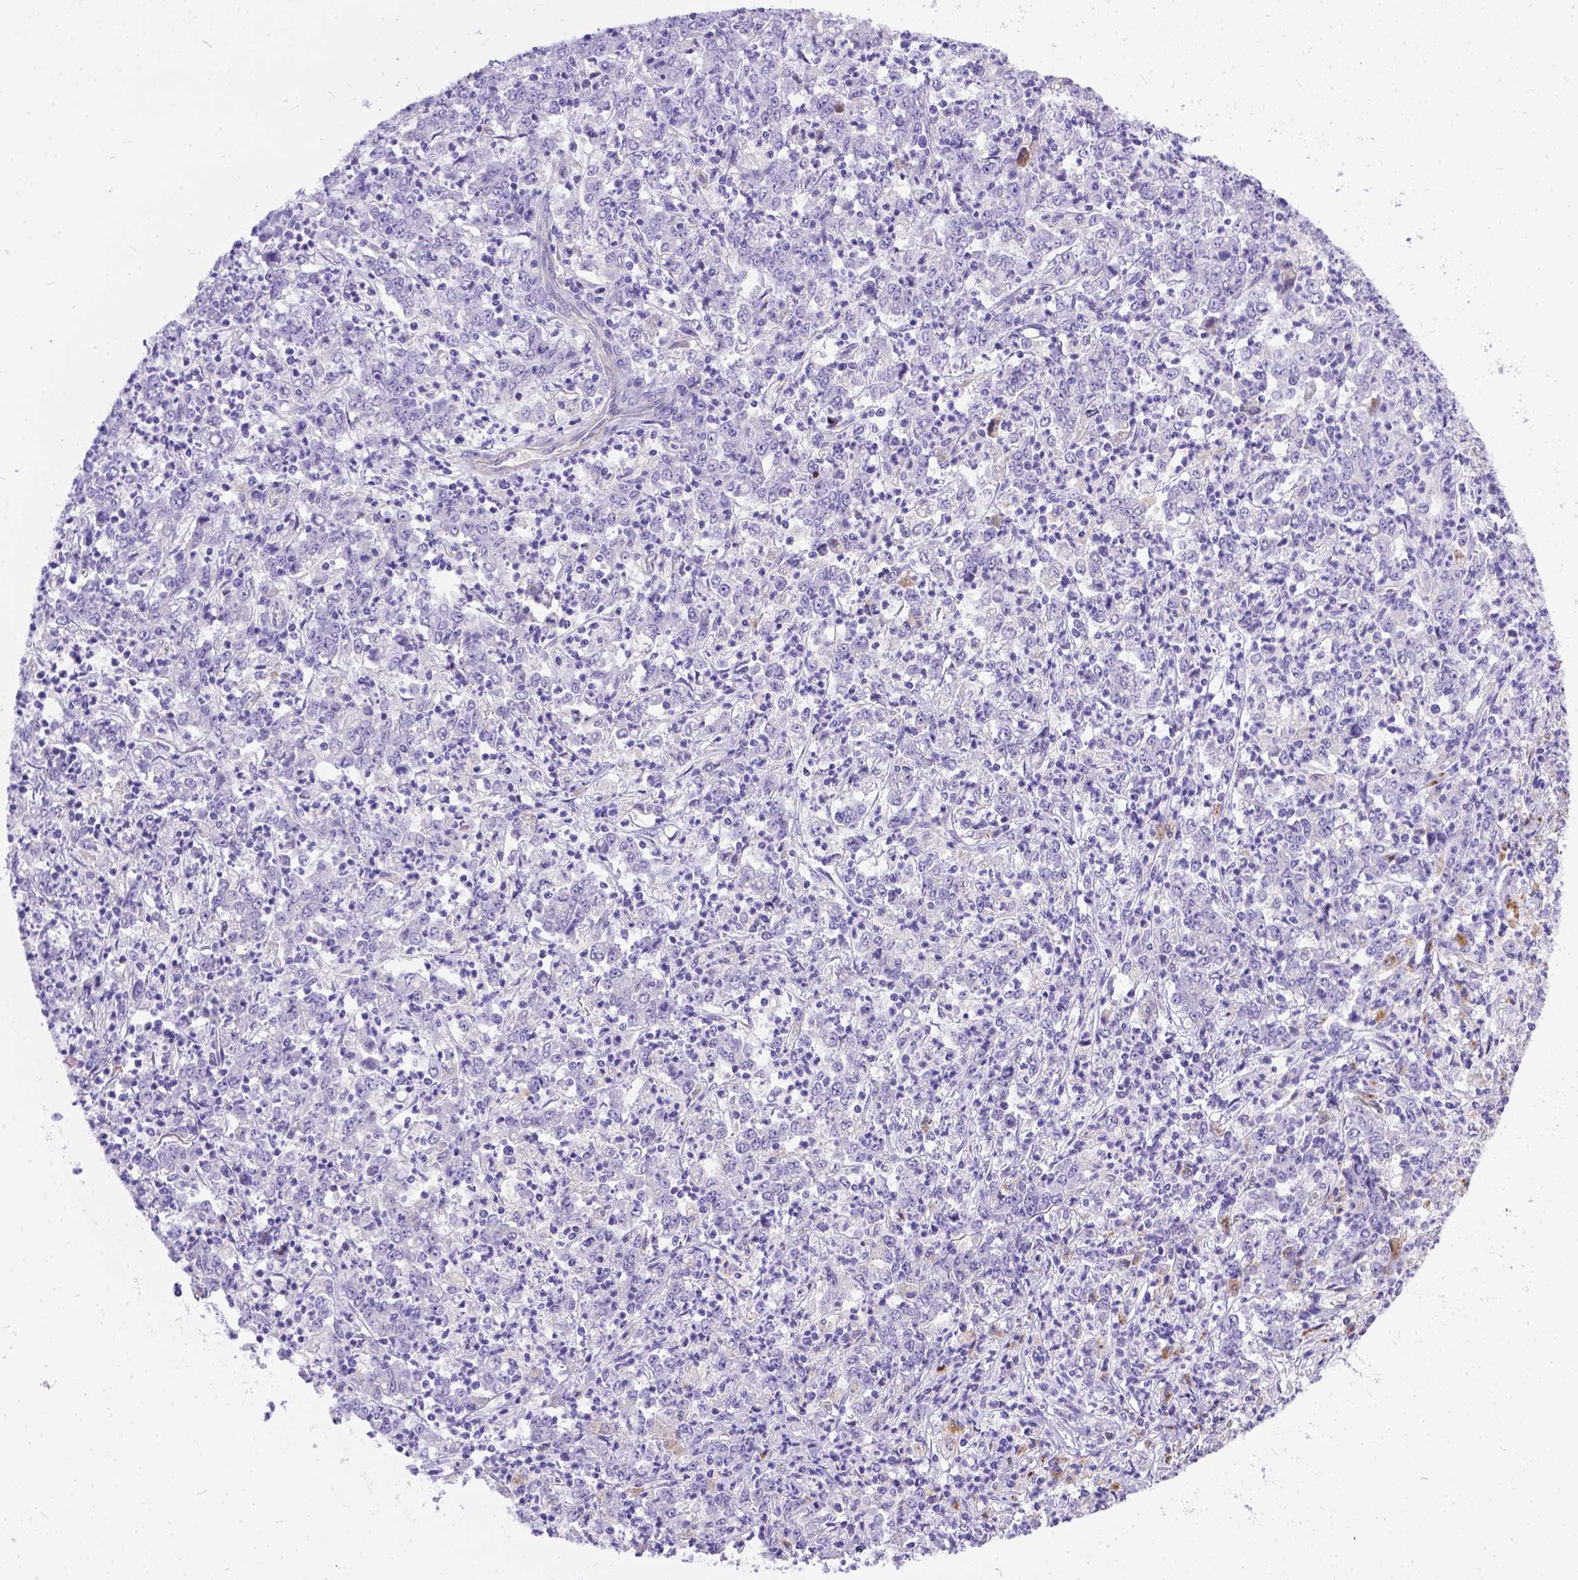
{"staining": {"intensity": "negative", "quantity": "none", "location": "none"}, "tissue": "stomach cancer", "cell_type": "Tumor cells", "image_type": "cancer", "snomed": [{"axis": "morphology", "description": "Adenocarcinoma, NOS"}, {"axis": "topography", "description": "Stomach, lower"}], "caption": "High magnification brightfield microscopy of stomach cancer (adenocarcinoma) stained with DAB (brown) and counterstained with hematoxylin (blue): tumor cells show no significant positivity.", "gene": "DLEC1", "patient": {"sex": "female", "age": 71}}